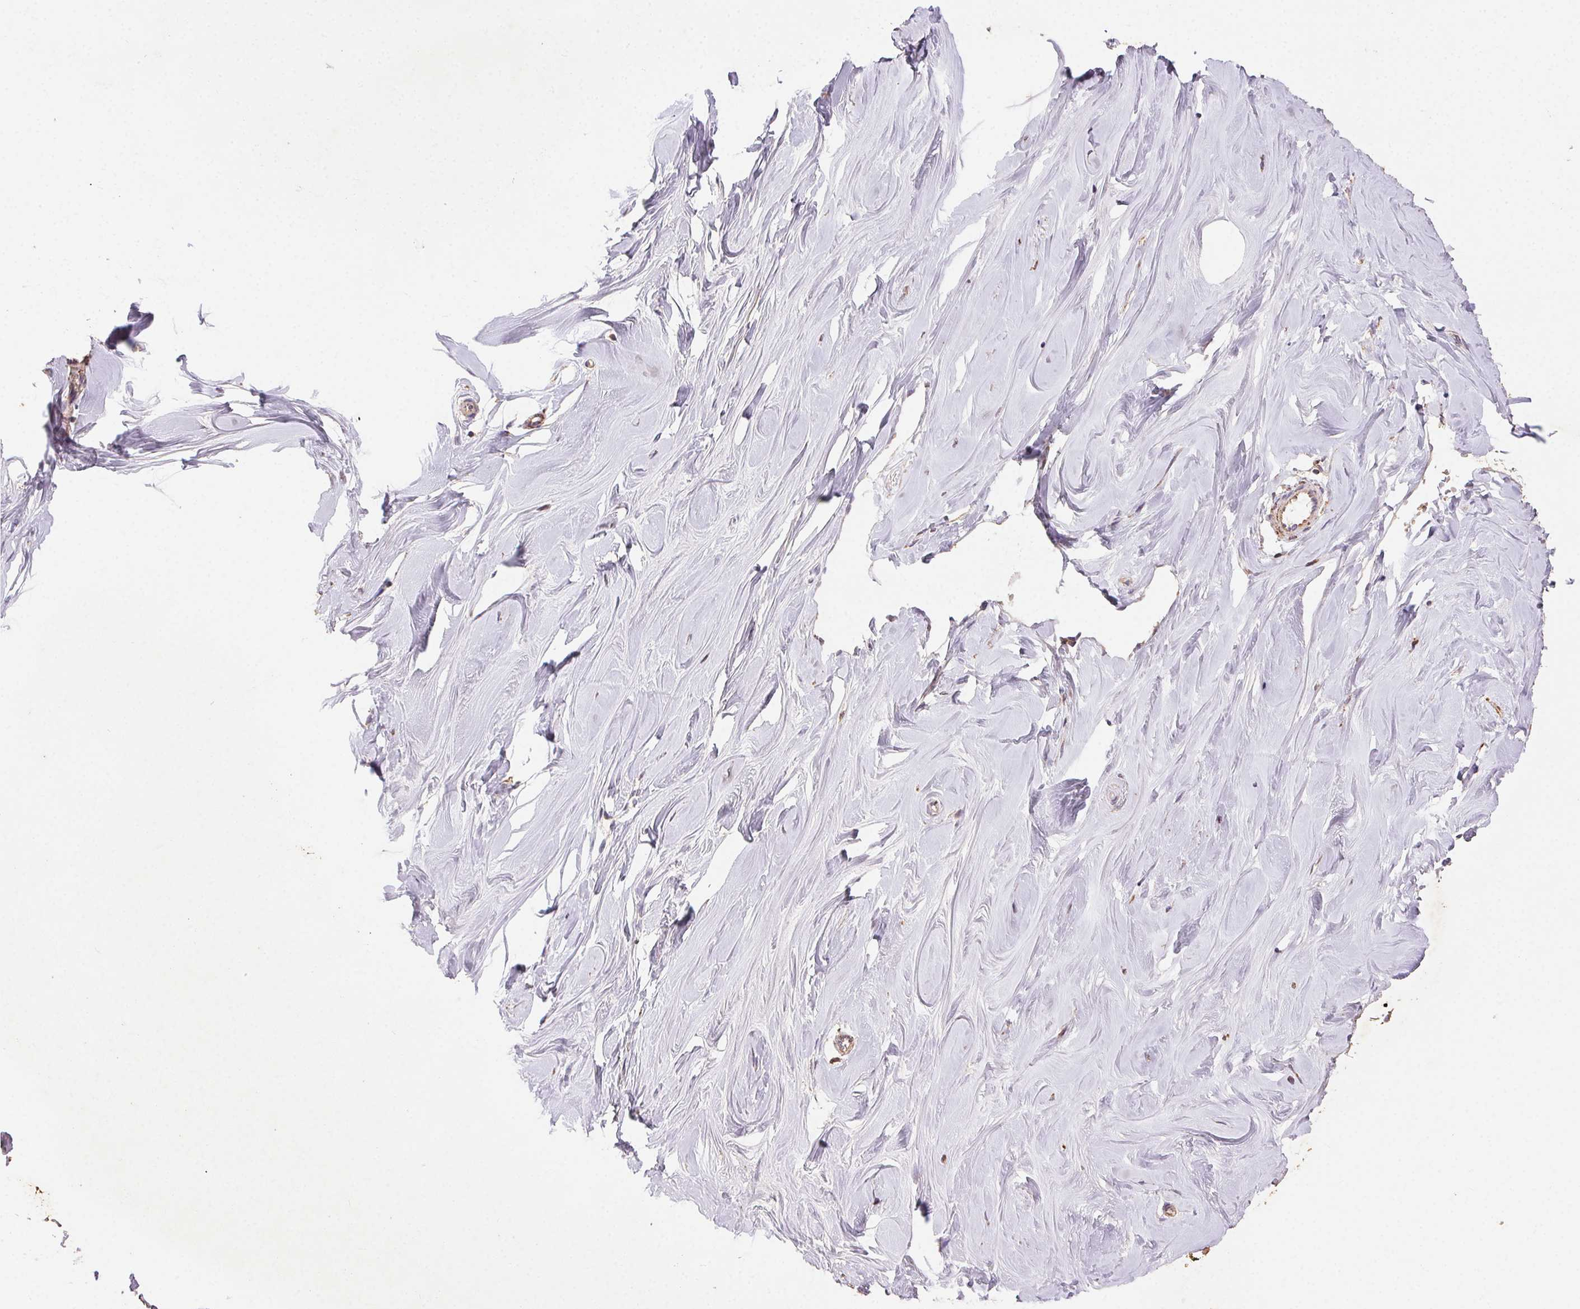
{"staining": {"intensity": "negative", "quantity": "none", "location": "none"}, "tissue": "breast", "cell_type": "Adipocytes", "image_type": "normal", "snomed": [{"axis": "morphology", "description": "Normal tissue, NOS"}, {"axis": "topography", "description": "Breast"}], "caption": "IHC of benign human breast reveals no expression in adipocytes. The staining is performed using DAB (3,3'-diaminobenzidine) brown chromogen with nuclei counter-stained in using hematoxylin.", "gene": "FNBP1L", "patient": {"sex": "female", "age": 27}}